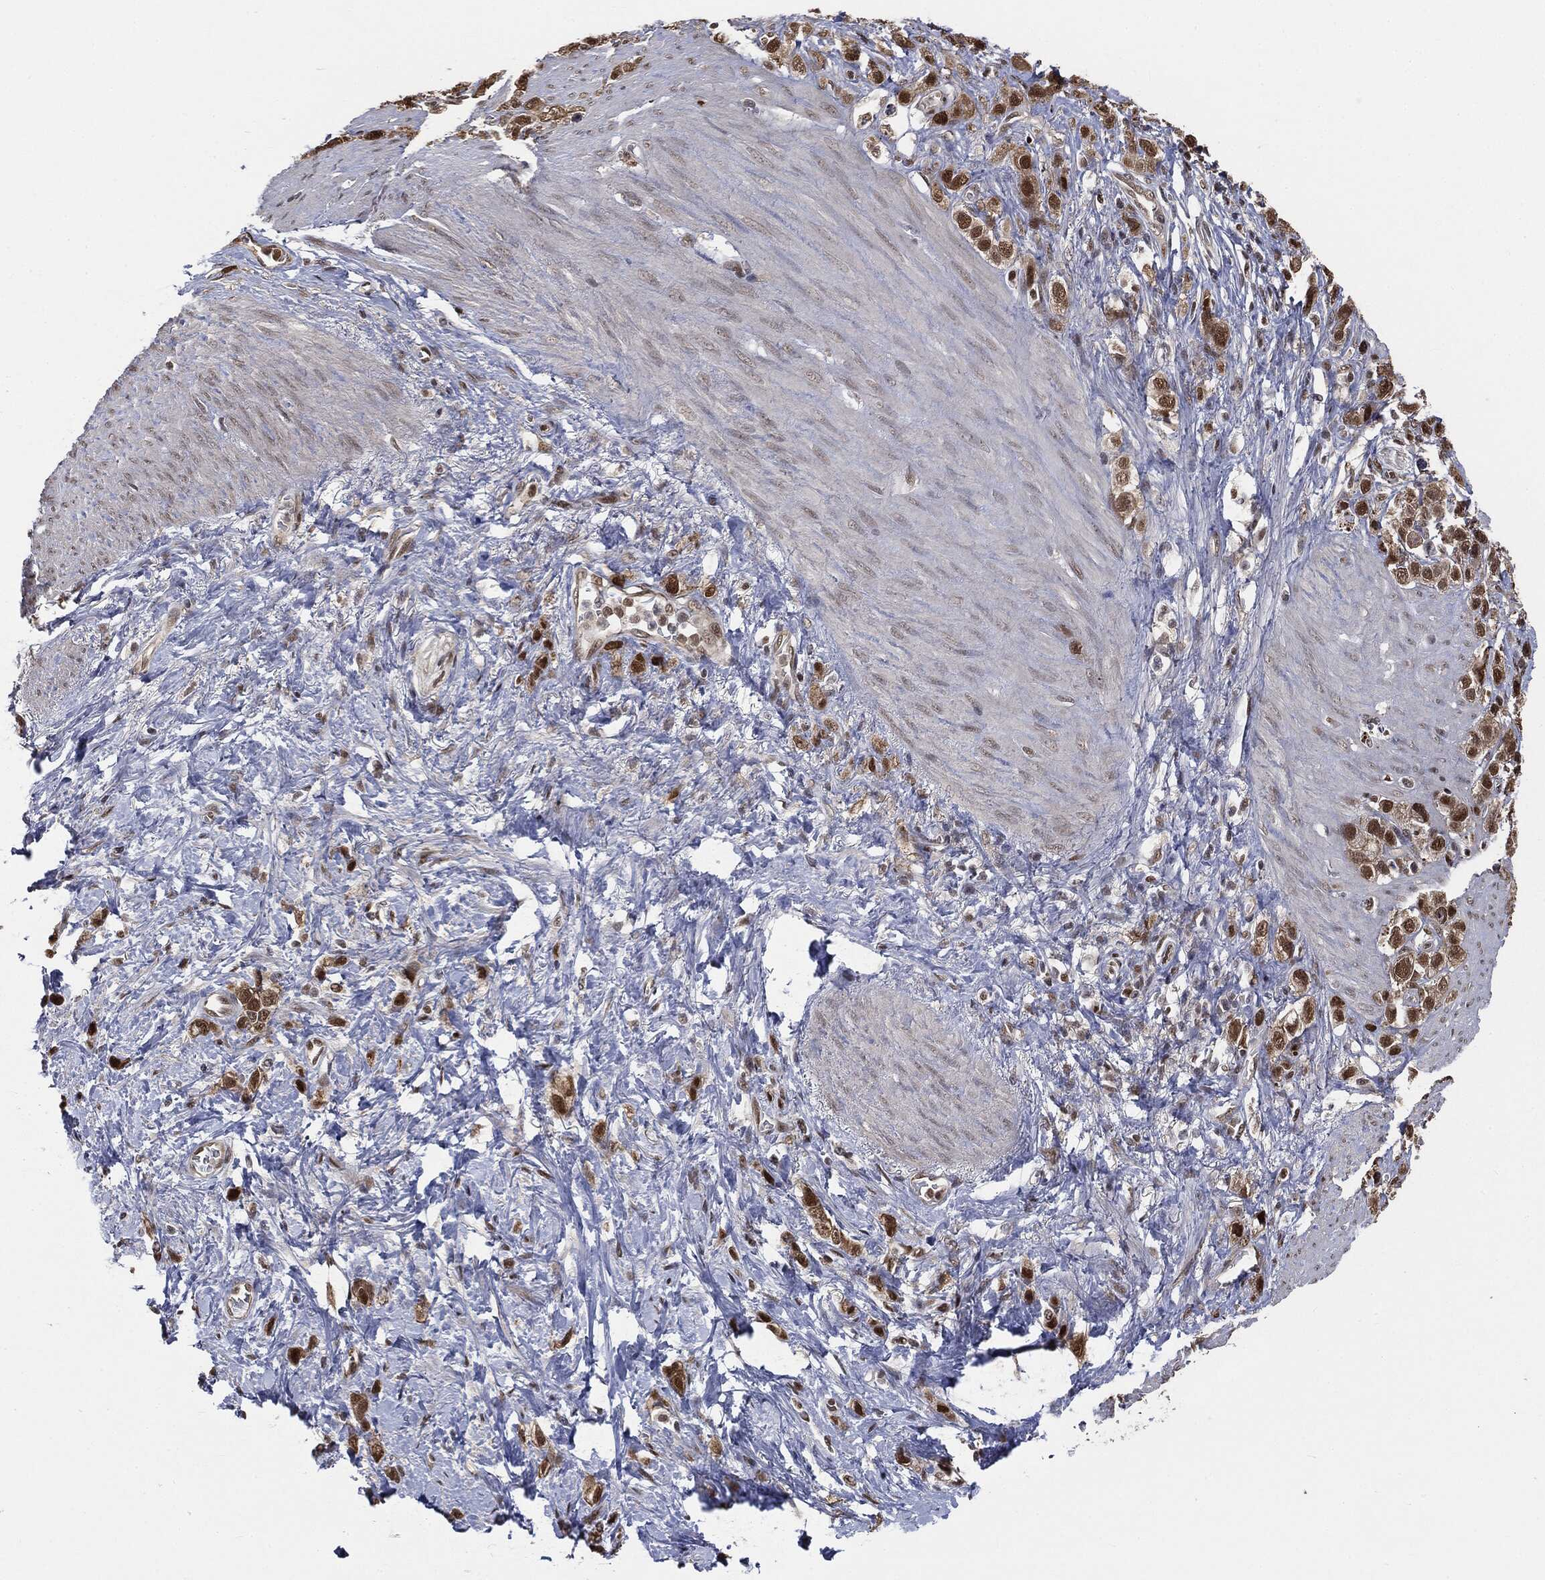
{"staining": {"intensity": "strong", "quantity": ">75%", "location": "nuclear"}, "tissue": "stomach cancer", "cell_type": "Tumor cells", "image_type": "cancer", "snomed": [{"axis": "morphology", "description": "Adenocarcinoma, NOS"}, {"axis": "topography", "description": "Stomach"}], "caption": "Immunohistochemical staining of human stomach cancer displays high levels of strong nuclear protein expression in about >75% of tumor cells.", "gene": "SHLD2", "patient": {"sex": "female", "age": 65}}